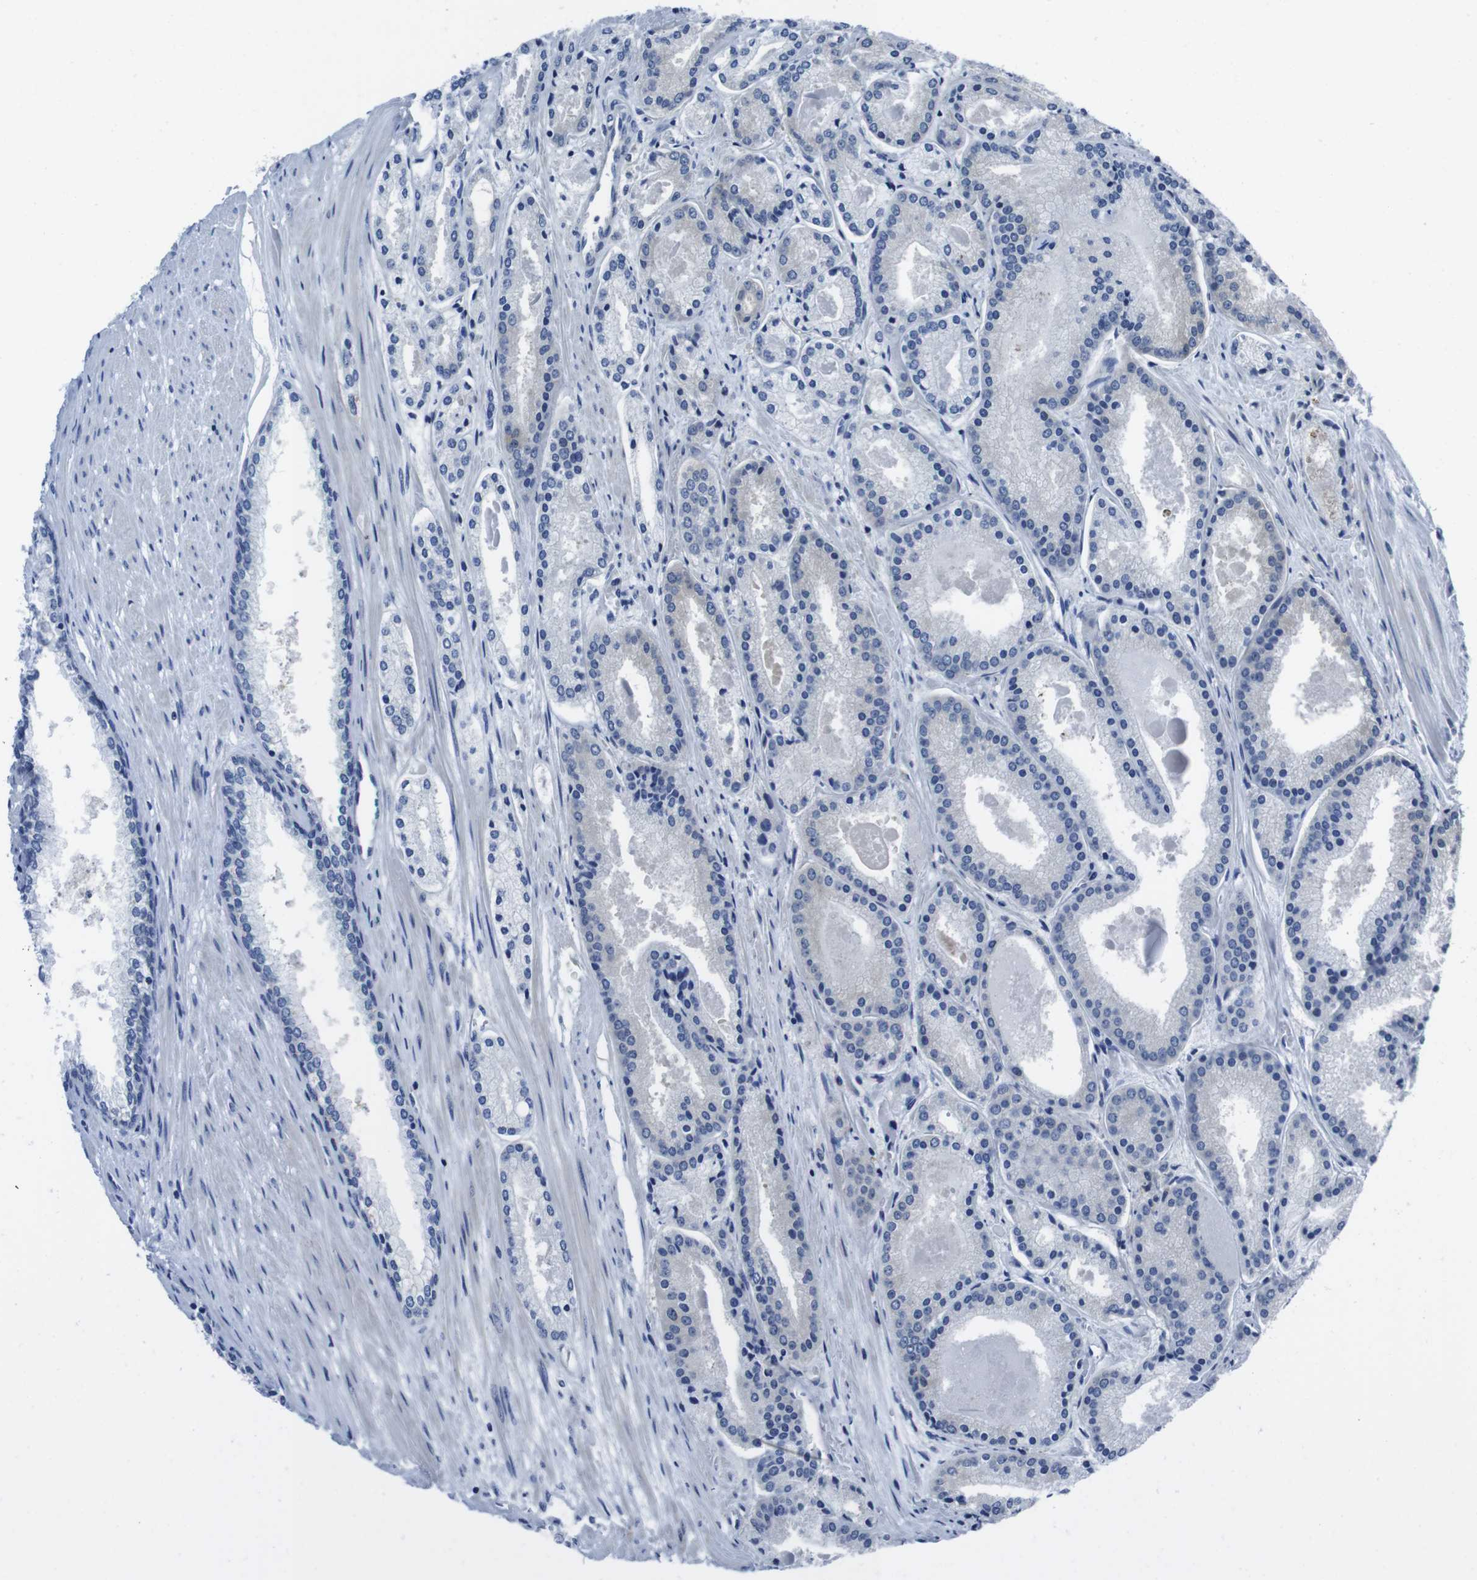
{"staining": {"intensity": "negative", "quantity": "none", "location": "none"}, "tissue": "prostate cancer", "cell_type": "Tumor cells", "image_type": "cancer", "snomed": [{"axis": "morphology", "description": "Adenocarcinoma, Low grade"}, {"axis": "topography", "description": "Prostate"}], "caption": "Tumor cells show no significant staining in prostate cancer (low-grade adenocarcinoma).", "gene": "EIF4A1", "patient": {"sex": "male", "age": 59}}